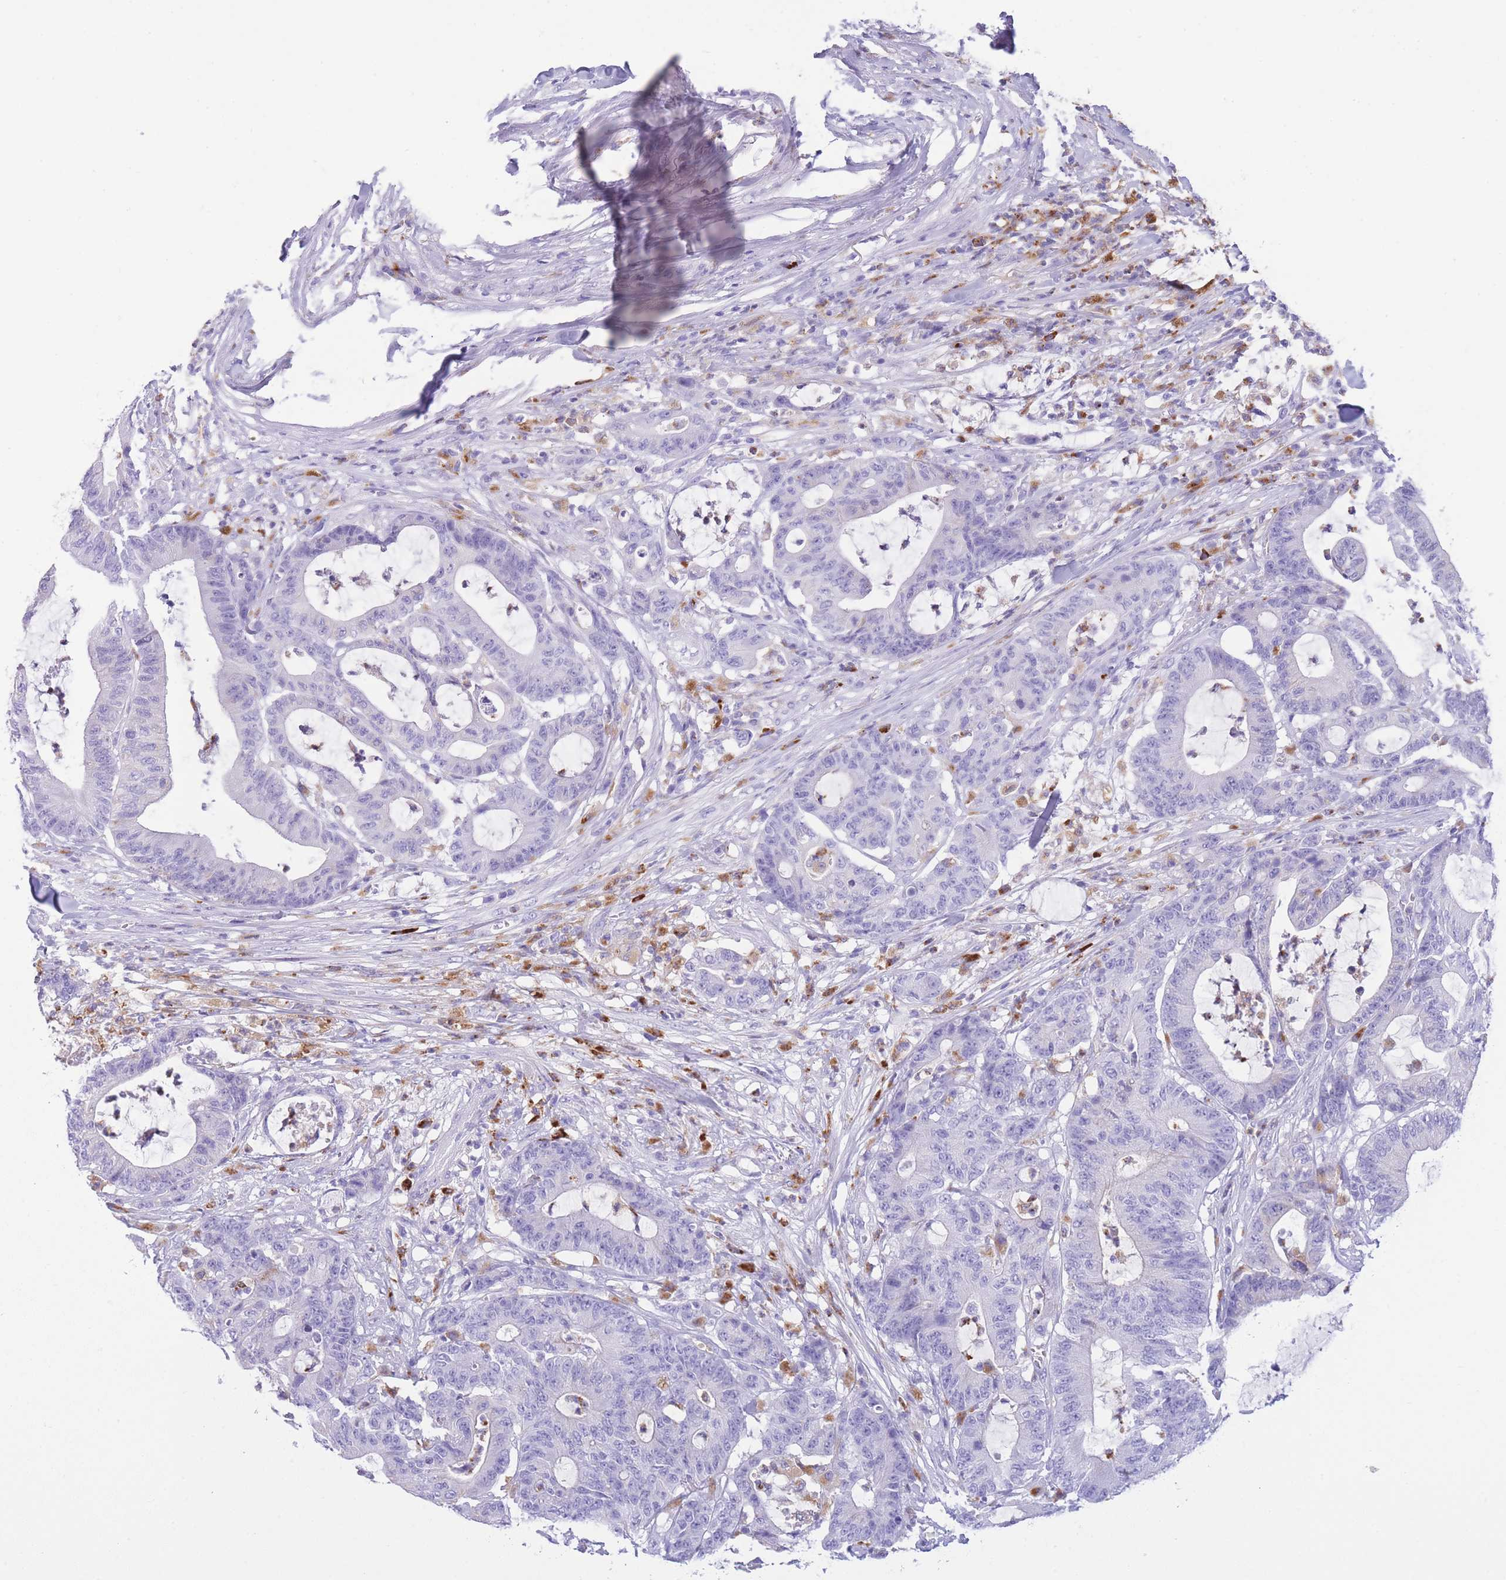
{"staining": {"intensity": "negative", "quantity": "none", "location": "none"}, "tissue": "colorectal cancer", "cell_type": "Tumor cells", "image_type": "cancer", "snomed": [{"axis": "morphology", "description": "Adenocarcinoma, NOS"}, {"axis": "topography", "description": "Colon"}], "caption": "Immunohistochemistry (IHC) image of neoplastic tissue: human colorectal adenocarcinoma stained with DAB (3,3'-diaminobenzidine) demonstrates no significant protein positivity in tumor cells.", "gene": "PLBD1", "patient": {"sex": "female", "age": 84}}